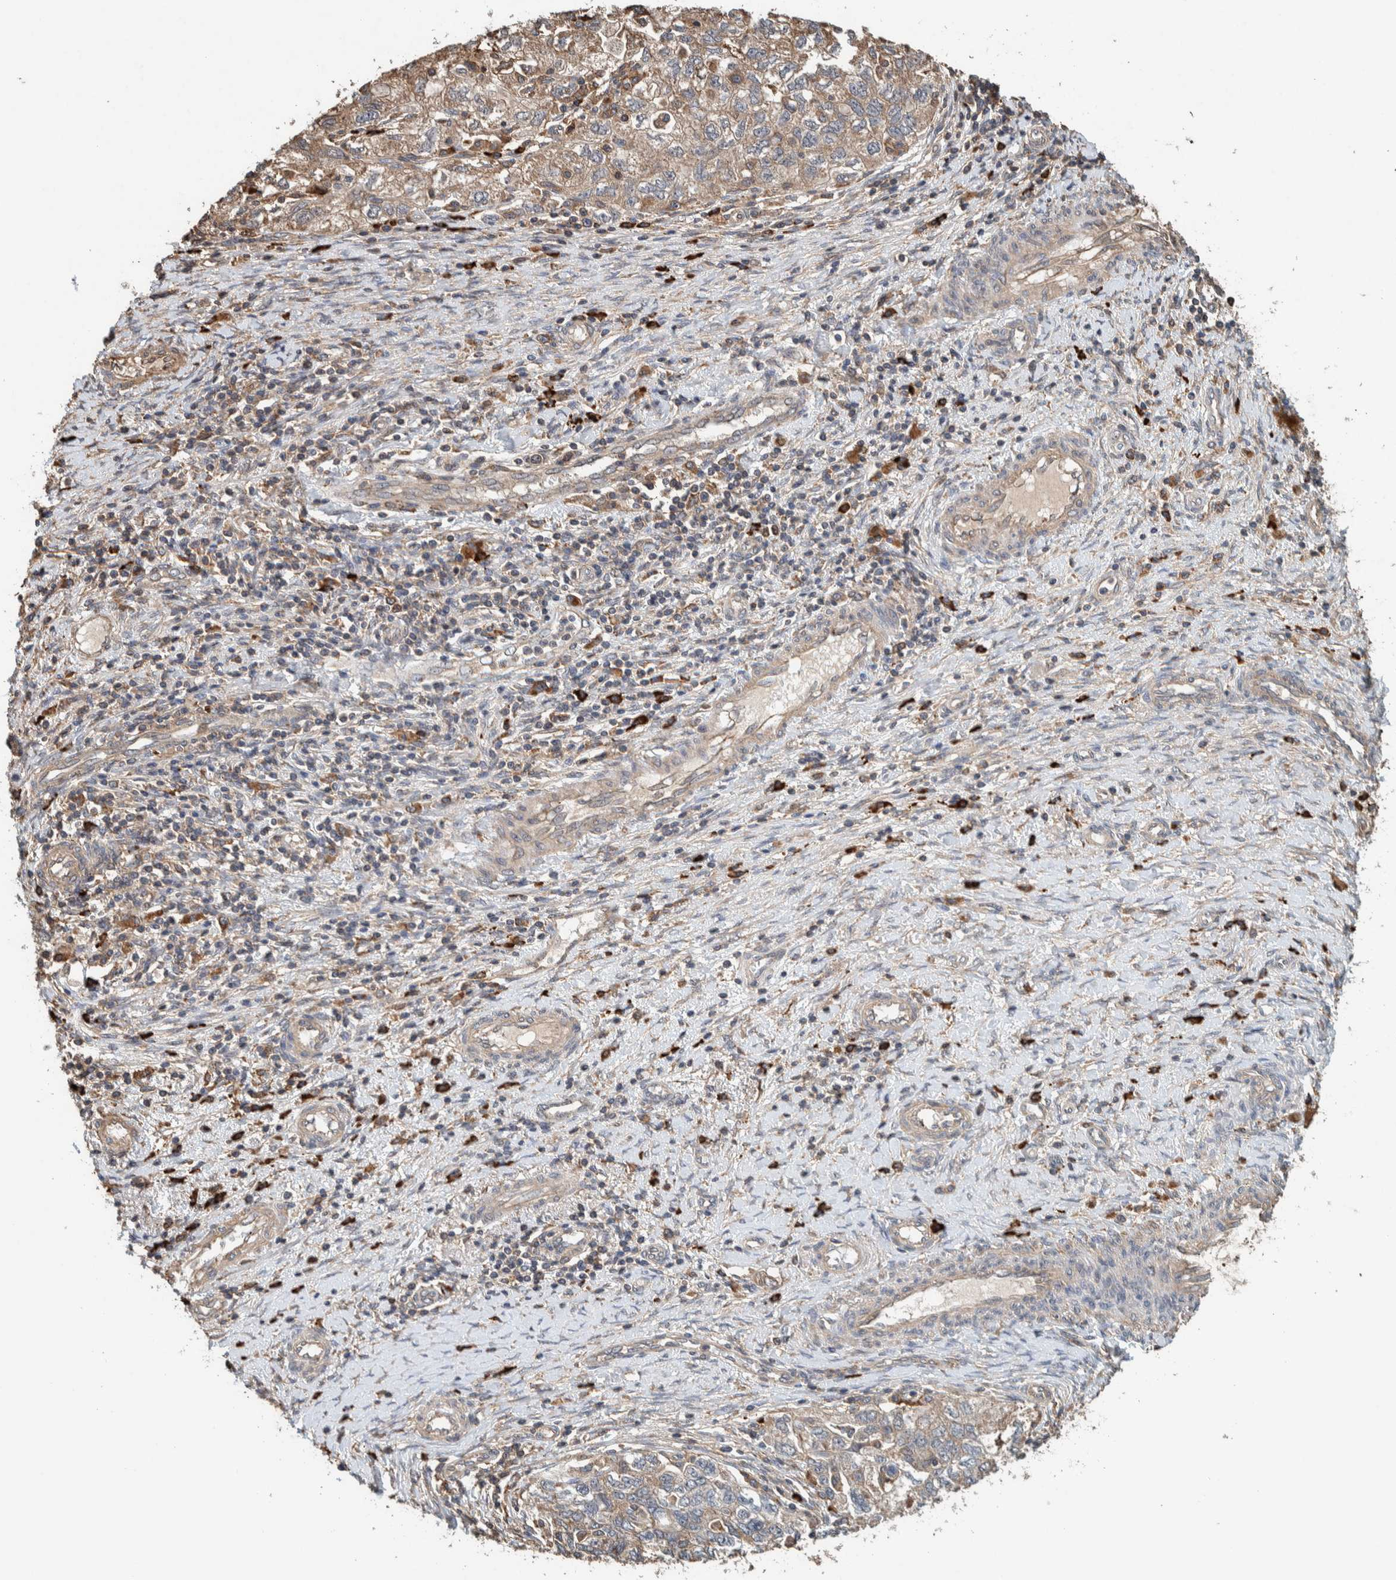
{"staining": {"intensity": "weak", "quantity": ">75%", "location": "cytoplasmic/membranous"}, "tissue": "ovarian cancer", "cell_type": "Tumor cells", "image_type": "cancer", "snomed": [{"axis": "morphology", "description": "Carcinoma, NOS"}, {"axis": "morphology", "description": "Cystadenocarcinoma, serous, NOS"}, {"axis": "topography", "description": "Ovary"}], "caption": "Ovarian cancer stained with a protein marker reveals weak staining in tumor cells.", "gene": "PLA2G3", "patient": {"sex": "female", "age": 69}}